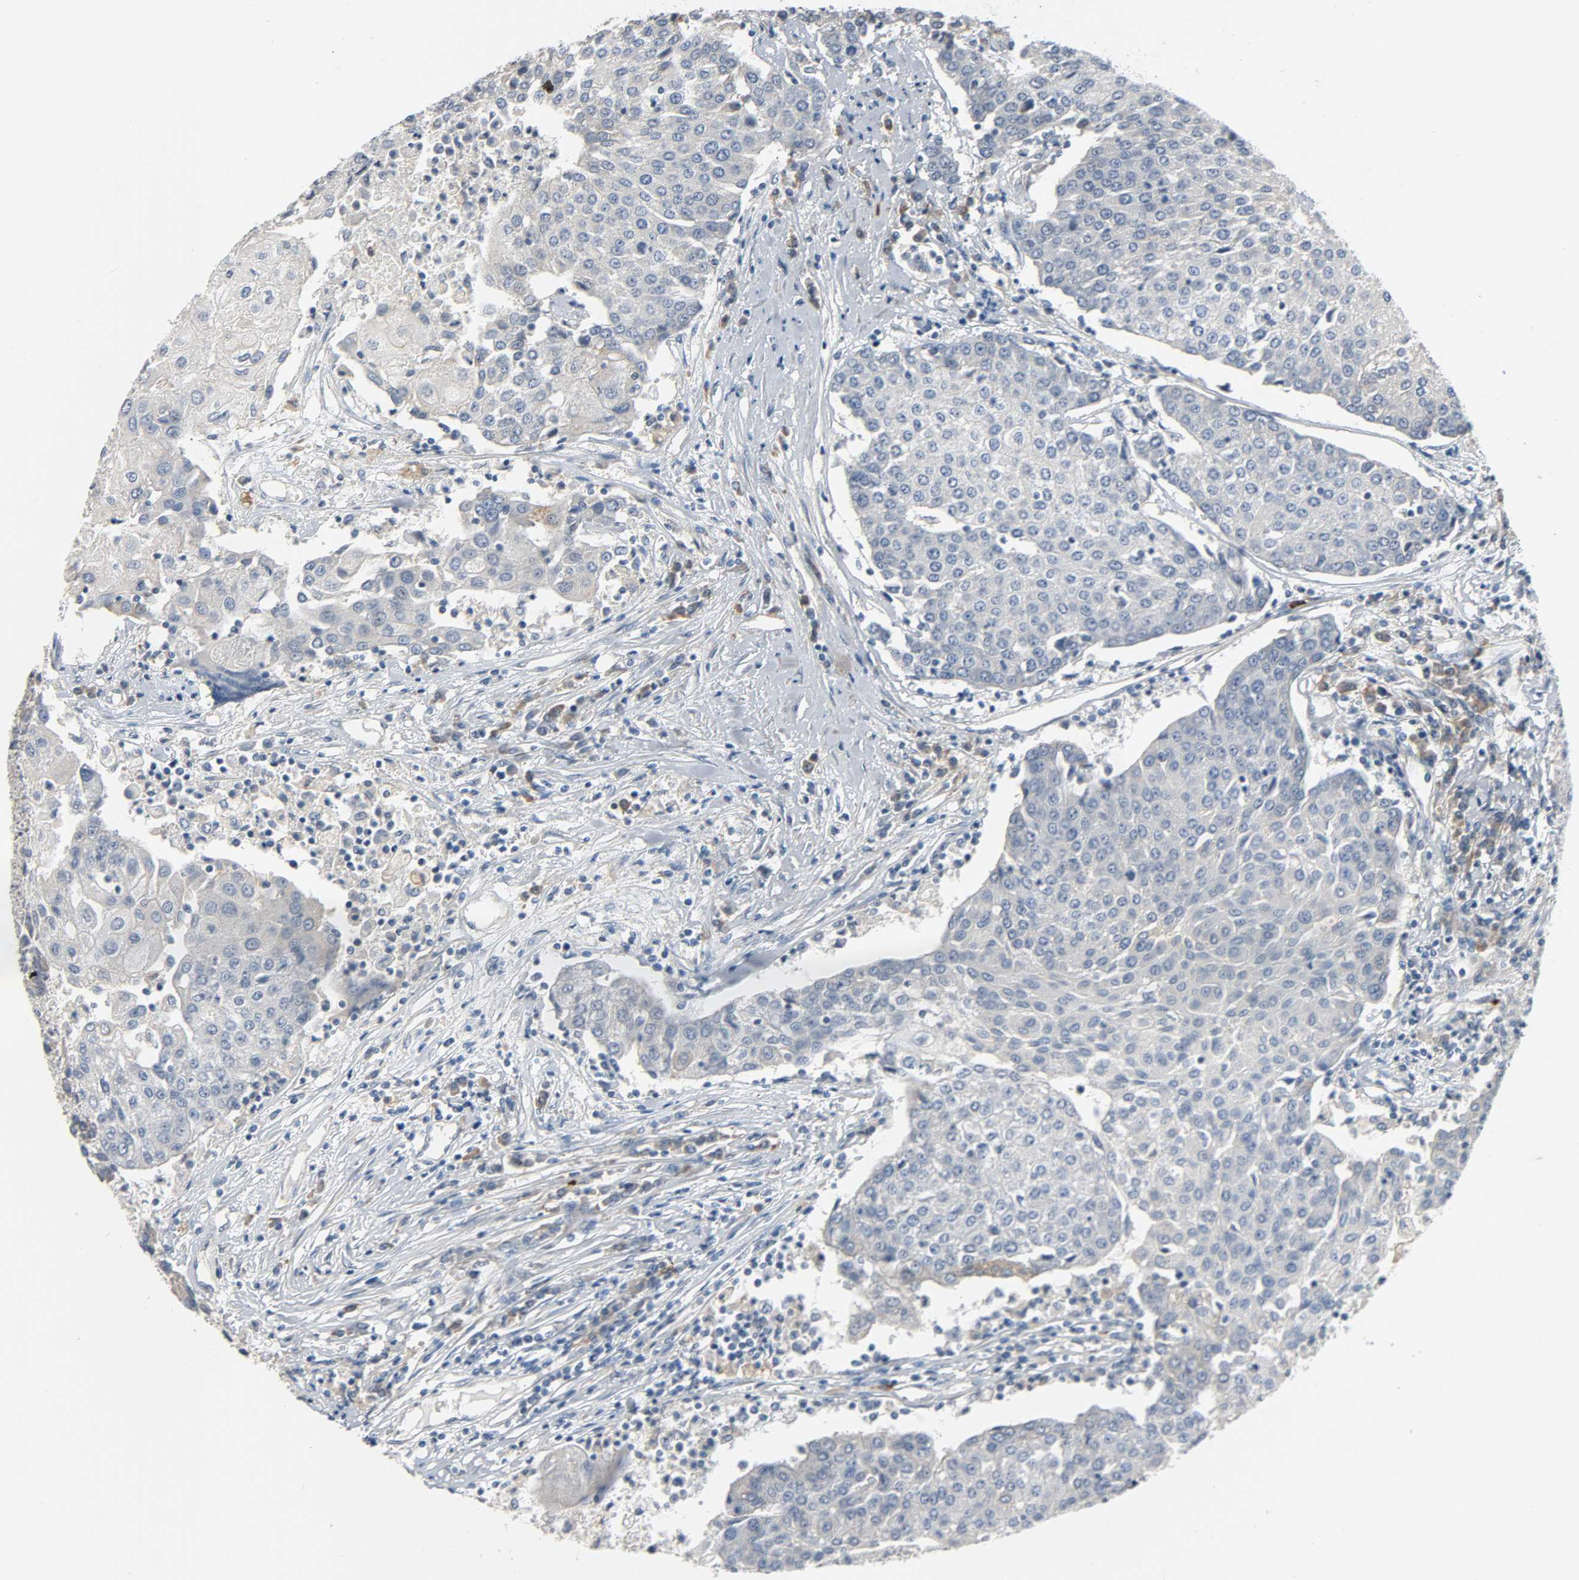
{"staining": {"intensity": "negative", "quantity": "none", "location": "none"}, "tissue": "urothelial cancer", "cell_type": "Tumor cells", "image_type": "cancer", "snomed": [{"axis": "morphology", "description": "Urothelial carcinoma, High grade"}, {"axis": "topography", "description": "Urinary bladder"}], "caption": "Photomicrograph shows no protein staining in tumor cells of urothelial cancer tissue.", "gene": "LIMCH1", "patient": {"sex": "female", "age": 85}}